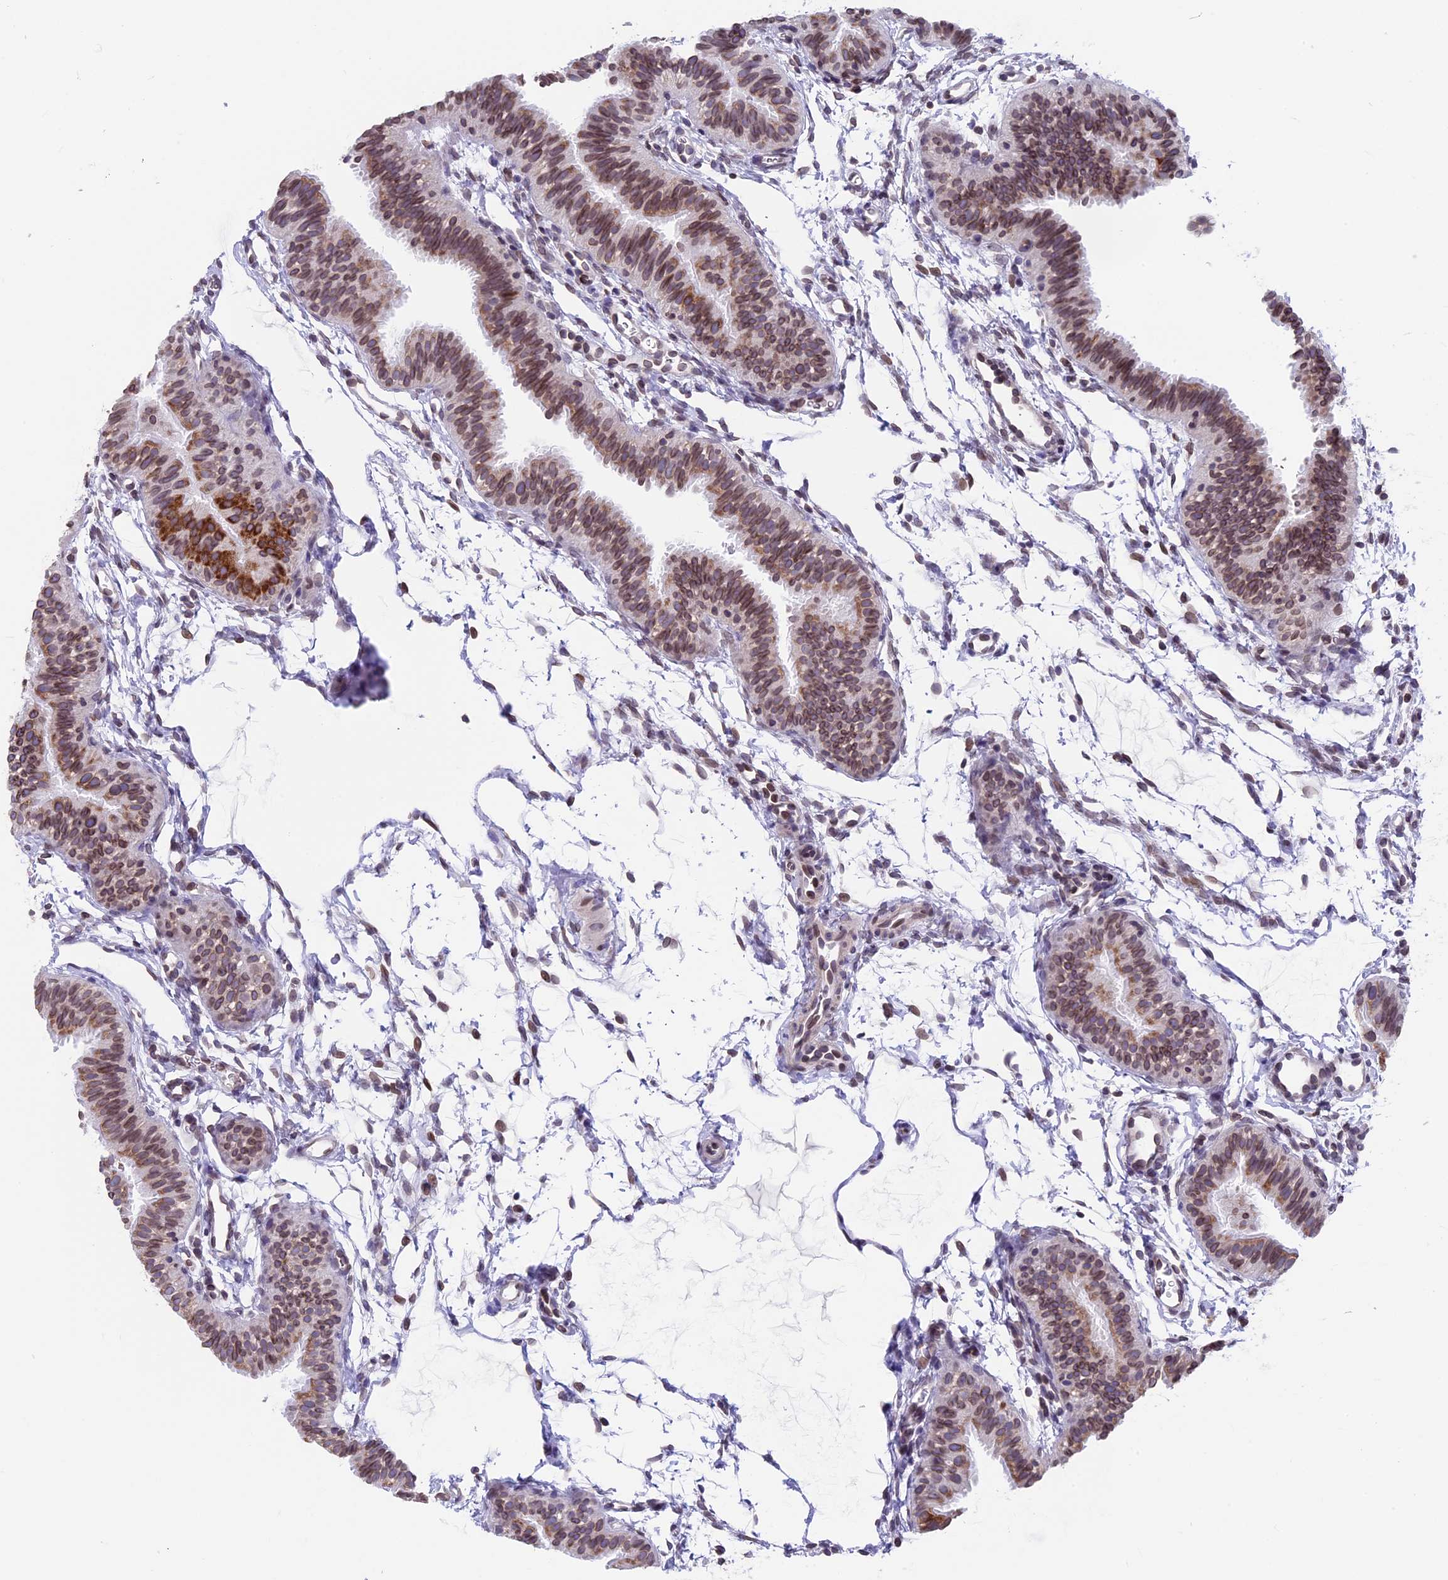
{"staining": {"intensity": "moderate", "quantity": ">75%", "location": "cytoplasmic/membranous,nuclear"}, "tissue": "fallopian tube", "cell_type": "Glandular cells", "image_type": "normal", "snomed": [{"axis": "morphology", "description": "Normal tissue, NOS"}, {"axis": "topography", "description": "Fallopian tube"}], "caption": "IHC photomicrograph of normal human fallopian tube stained for a protein (brown), which shows medium levels of moderate cytoplasmic/membranous,nuclear expression in approximately >75% of glandular cells.", "gene": "PTCHD4", "patient": {"sex": "female", "age": 35}}